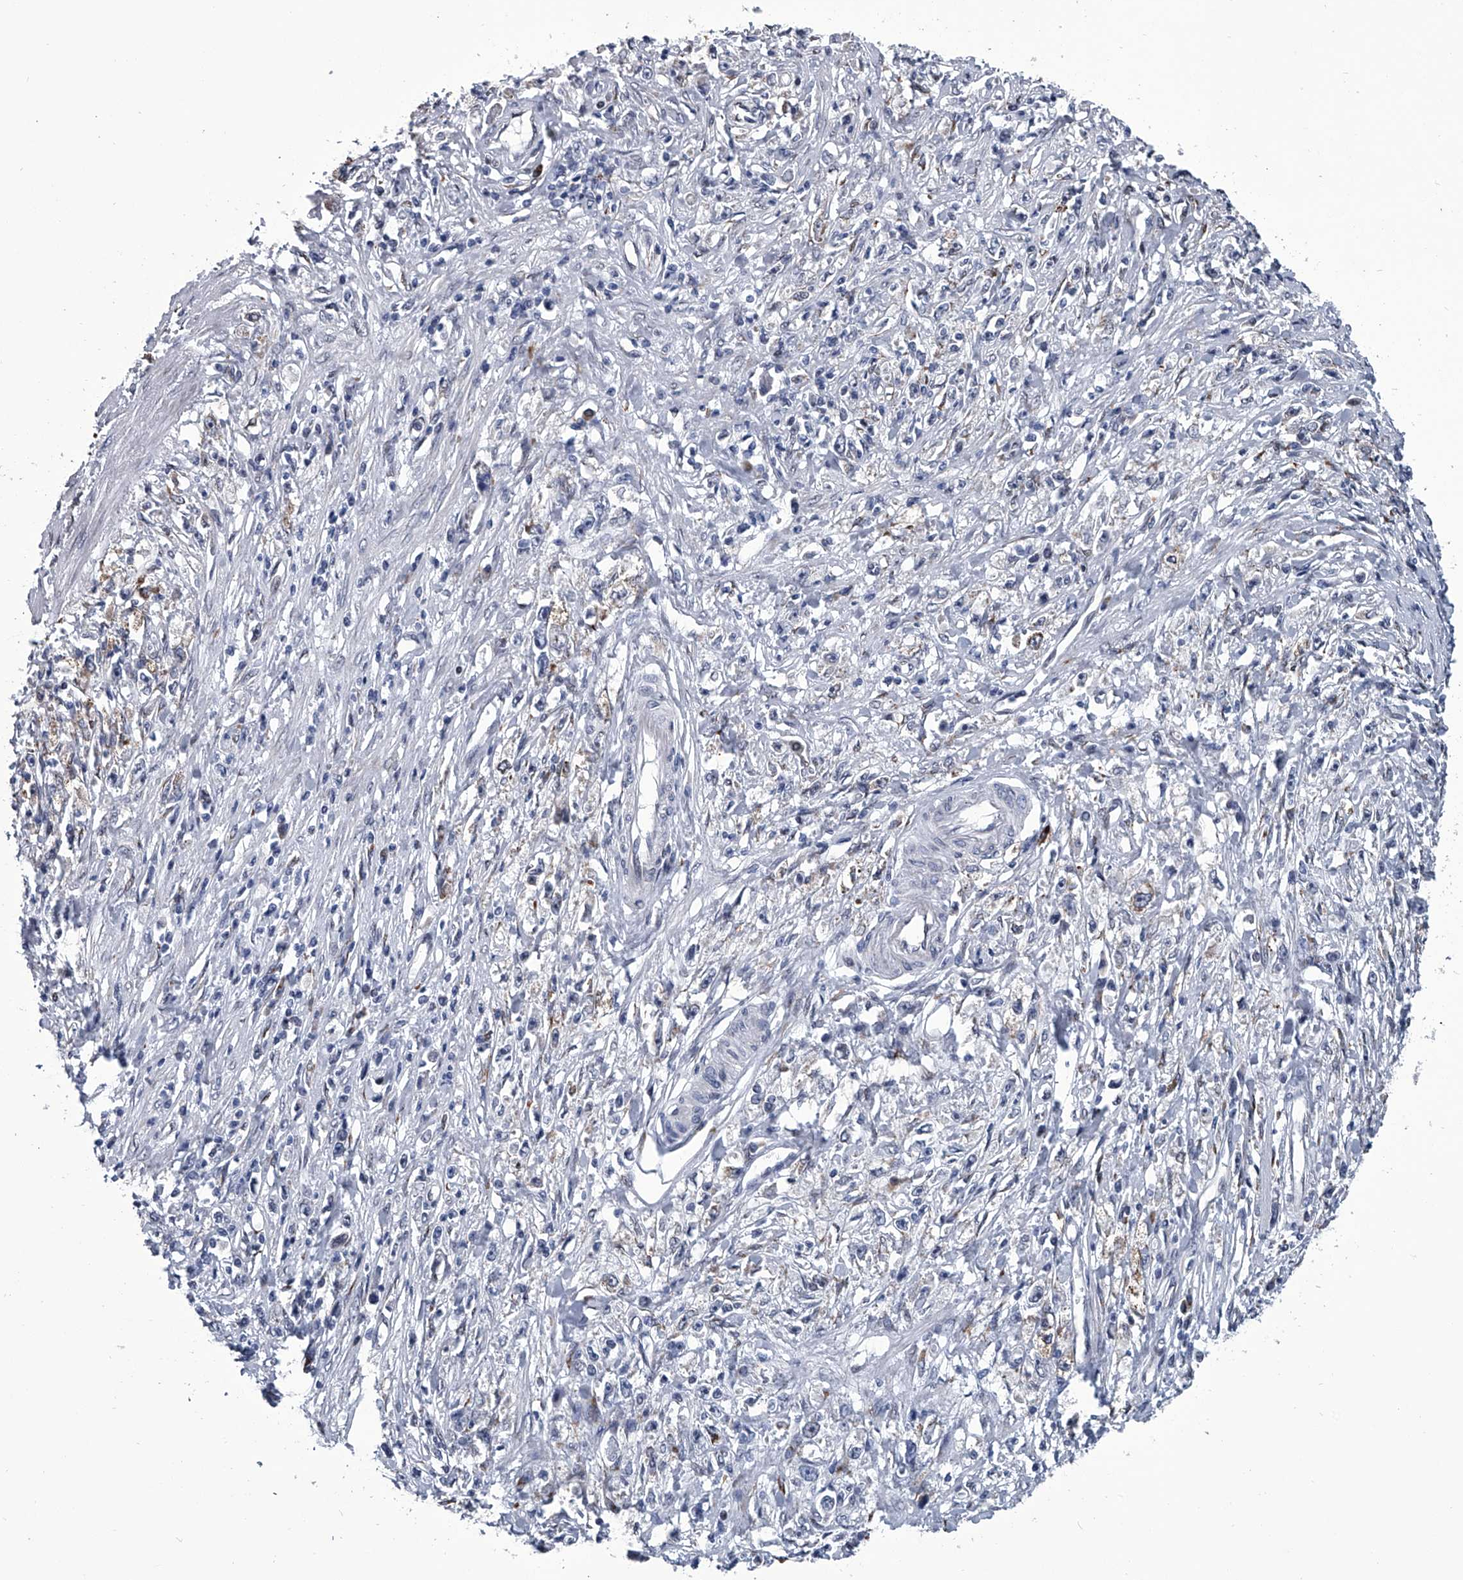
{"staining": {"intensity": "negative", "quantity": "none", "location": "none"}, "tissue": "stomach cancer", "cell_type": "Tumor cells", "image_type": "cancer", "snomed": [{"axis": "morphology", "description": "Adenocarcinoma, NOS"}, {"axis": "topography", "description": "Stomach"}], "caption": "Immunohistochemical staining of stomach adenocarcinoma reveals no significant positivity in tumor cells.", "gene": "PPP2R5D", "patient": {"sex": "female", "age": 59}}